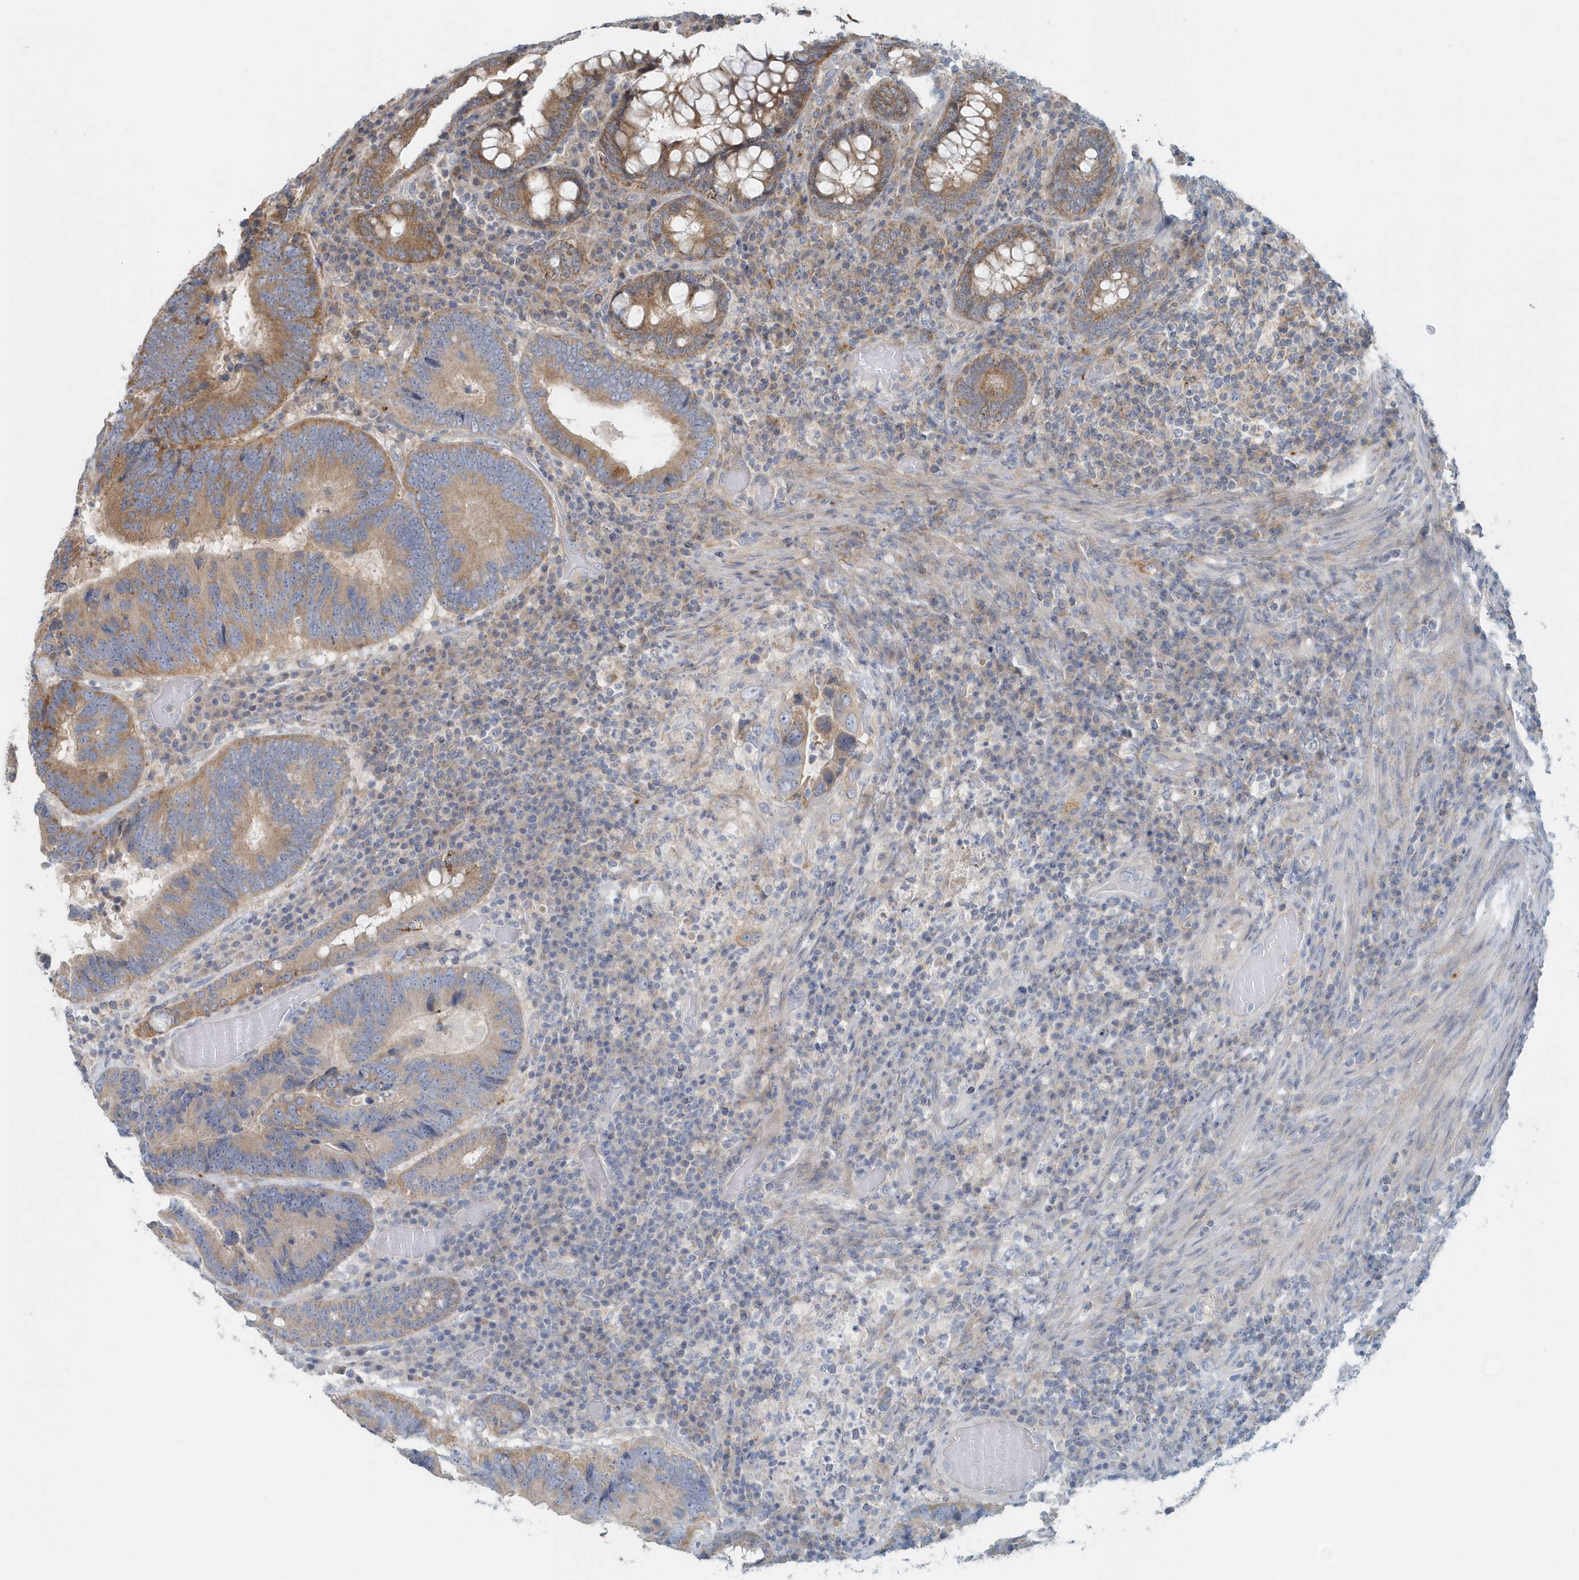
{"staining": {"intensity": "moderate", "quantity": ">75%", "location": "cytoplasmic/membranous"}, "tissue": "colorectal cancer", "cell_type": "Tumor cells", "image_type": "cancer", "snomed": [{"axis": "morphology", "description": "Adenocarcinoma, NOS"}, {"axis": "topography", "description": "Colon"}], "caption": "IHC of human adenocarcinoma (colorectal) displays medium levels of moderate cytoplasmic/membranous positivity in about >75% of tumor cells.", "gene": "MMUT", "patient": {"sex": "female", "age": 78}}